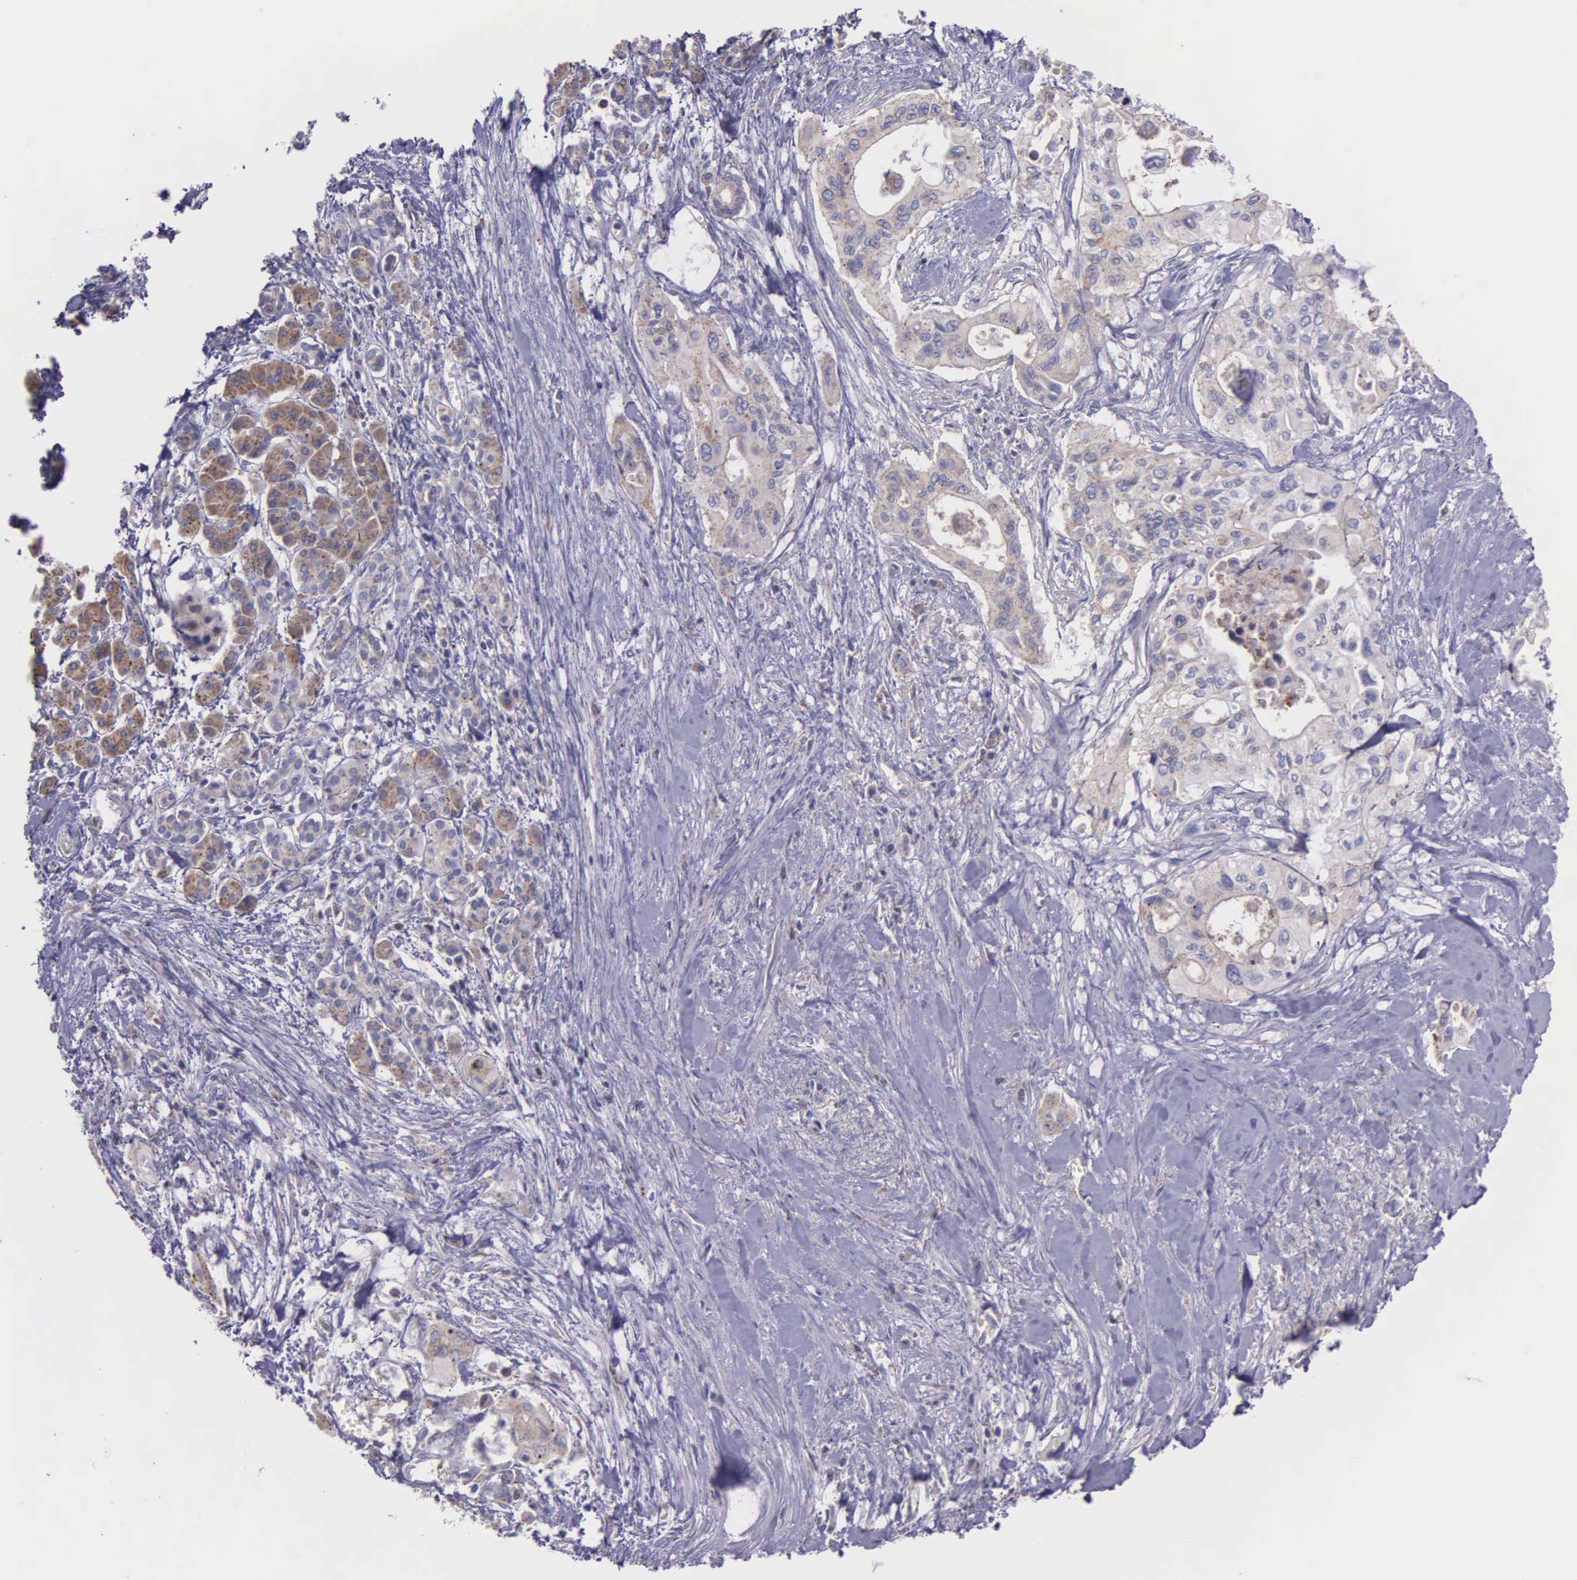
{"staining": {"intensity": "weak", "quantity": "25%-75%", "location": "cytoplasmic/membranous"}, "tissue": "pancreatic cancer", "cell_type": "Tumor cells", "image_type": "cancer", "snomed": [{"axis": "morphology", "description": "Adenocarcinoma, NOS"}, {"axis": "topography", "description": "Pancreas"}], "caption": "A low amount of weak cytoplasmic/membranous expression is identified in about 25%-75% of tumor cells in pancreatic adenocarcinoma tissue. (DAB IHC, brown staining for protein, blue staining for nuclei).", "gene": "MIA2", "patient": {"sex": "male", "age": 77}}